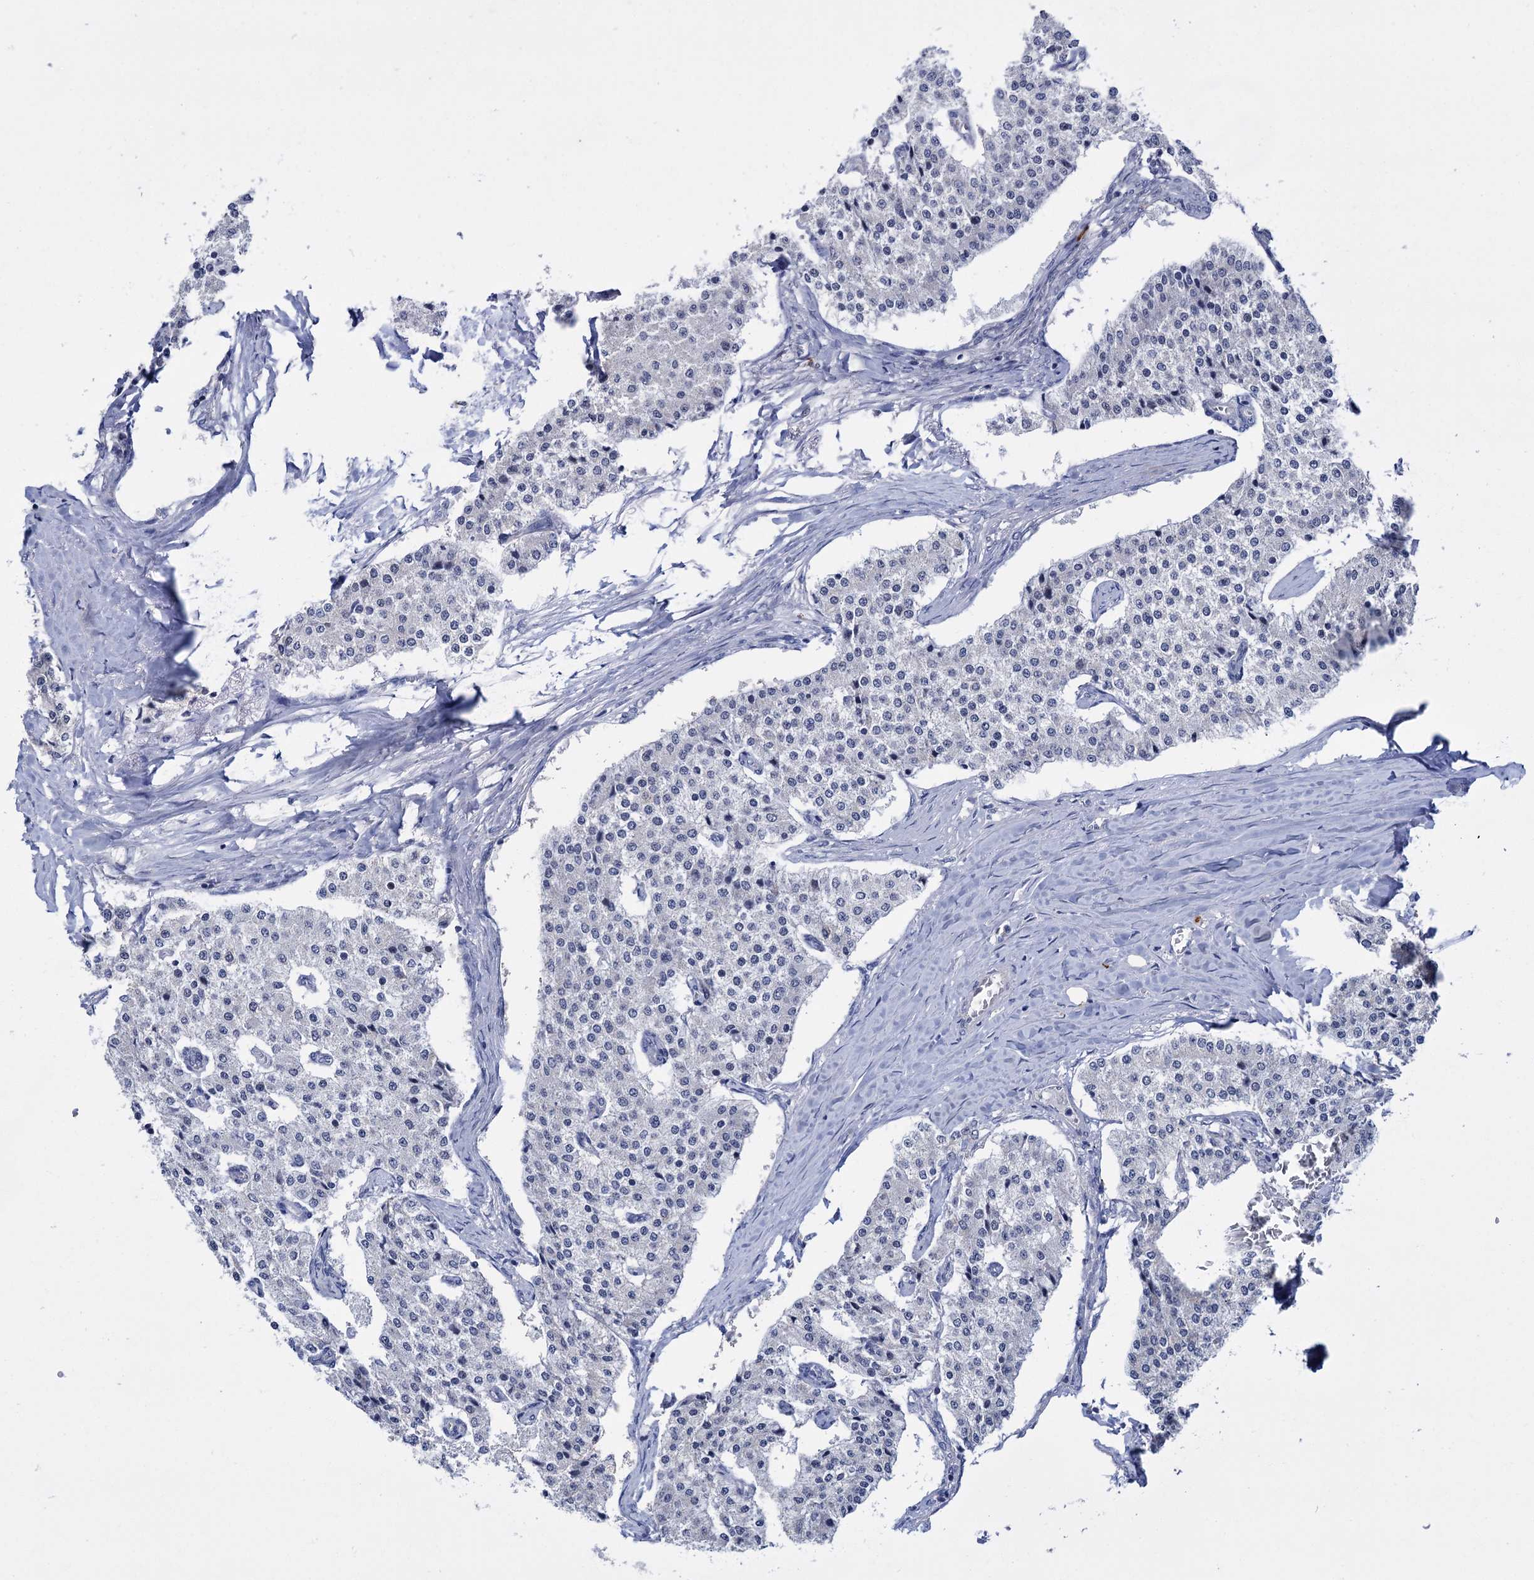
{"staining": {"intensity": "negative", "quantity": "none", "location": "none"}, "tissue": "carcinoid", "cell_type": "Tumor cells", "image_type": "cancer", "snomed": [{"axis": "morphology", "description": "Carcinoid, malignant, NOS"}, {"axis": "topography", "description": "Colon"}], "caption": "Immunohistochemistry image of neoplastic tissue: human carcinoid stained with DAB demonstrates no significant protein expression in tumor cells.", "gene": "FAM111B", "patient": {"sex": "female", "age": 52}}